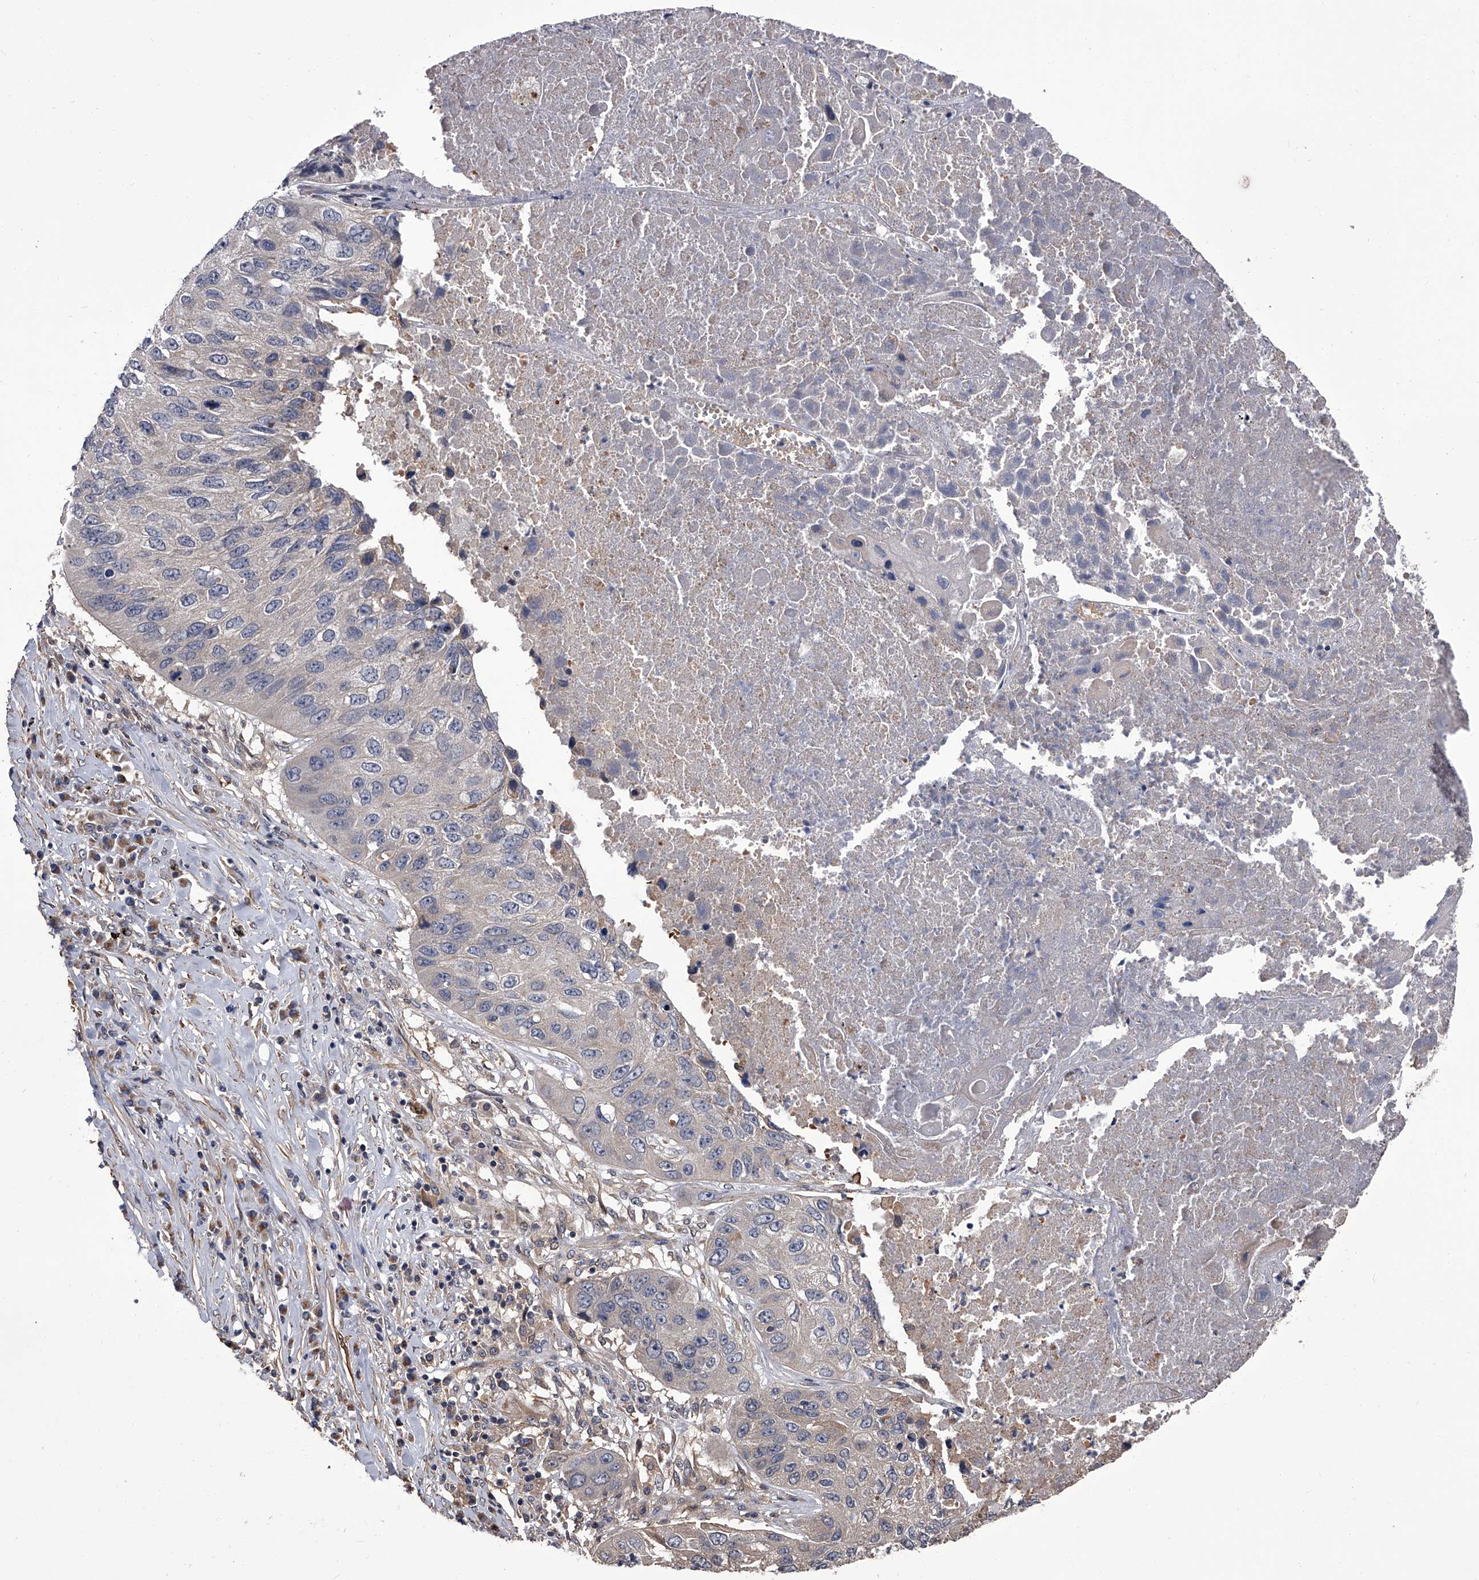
{"staining": {"intensity": "weak", "quantity": "<25%", "location": "cytoplasmic/membranous"}, "tissue": "lung cancer", "cell_type": "Tumor cells", "image_type": "cancer", "snomed": [{"axis": "morphology", "description": "Squamous cell carcinoma, NOS"}, {"axis": "topography", "description": "Lung"}], "caption": "IHC image of neoplastic tissue: lung cancer stained with DAB shows no significant protein positivity in tumor cells.", "gene": "STK36", "patient": {"sex": "male", "age": 61}}